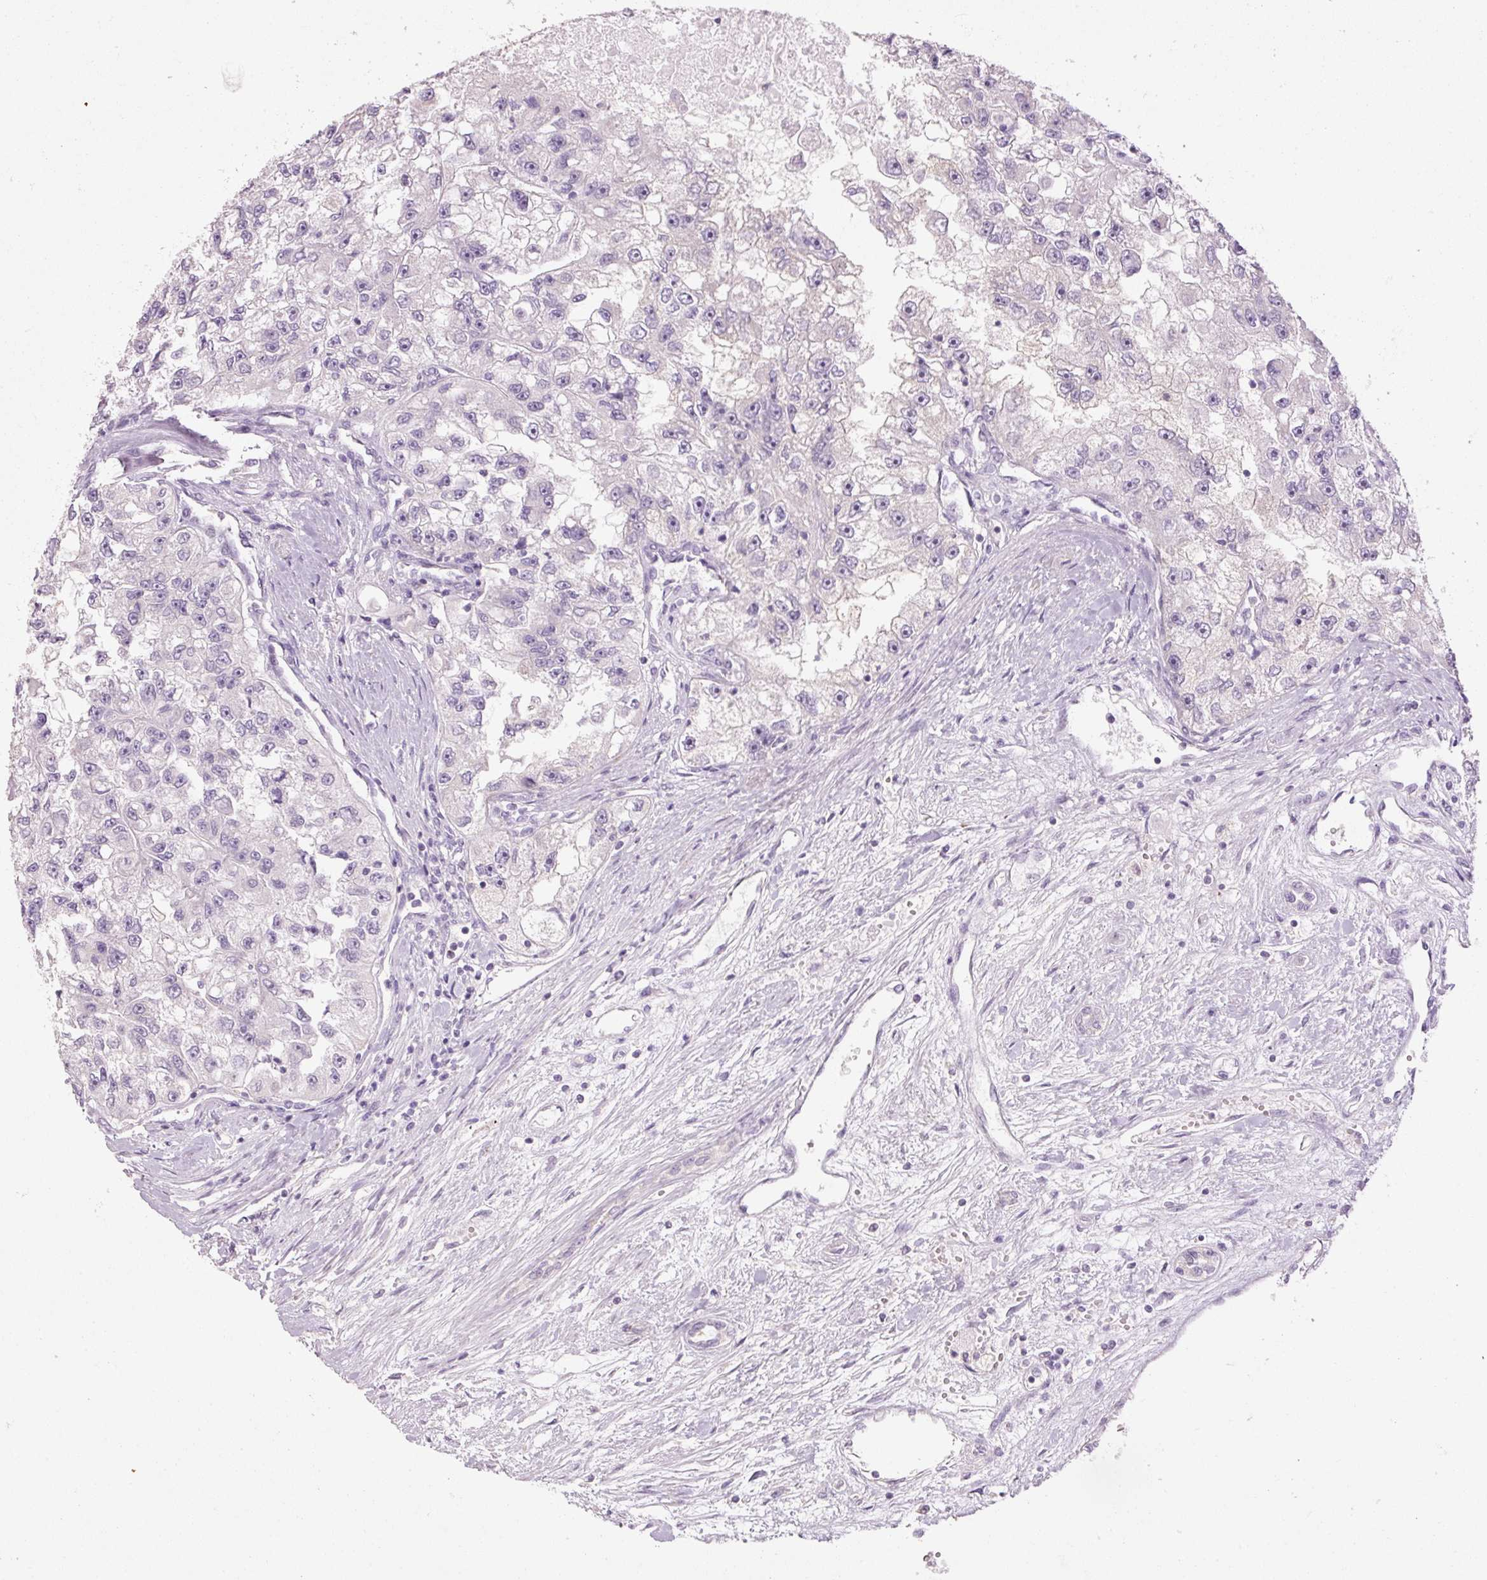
{"staining": {"intensity": "negative", "quantity": "none", "location": "none"}, "tissue": "renal cancer", "cell_type": "Tumor cells", "image_type": "cancer", "snomed": [{"axis": "morphology", "description": "Adenocarcinoma, NOS"}, {"axis": "topography", "description": "Kidney"}], "caption": "A micrograph of human adenocarcinoma (renal) is negative for staining in tumor cells. The staining is performed using DAB (3,3'-diaminobenzidine) brown chromogen with nuclei counter-stained in using hematoxylin.", "gene": "HAX1", "patient": {"sex": "male", "age": 63}}